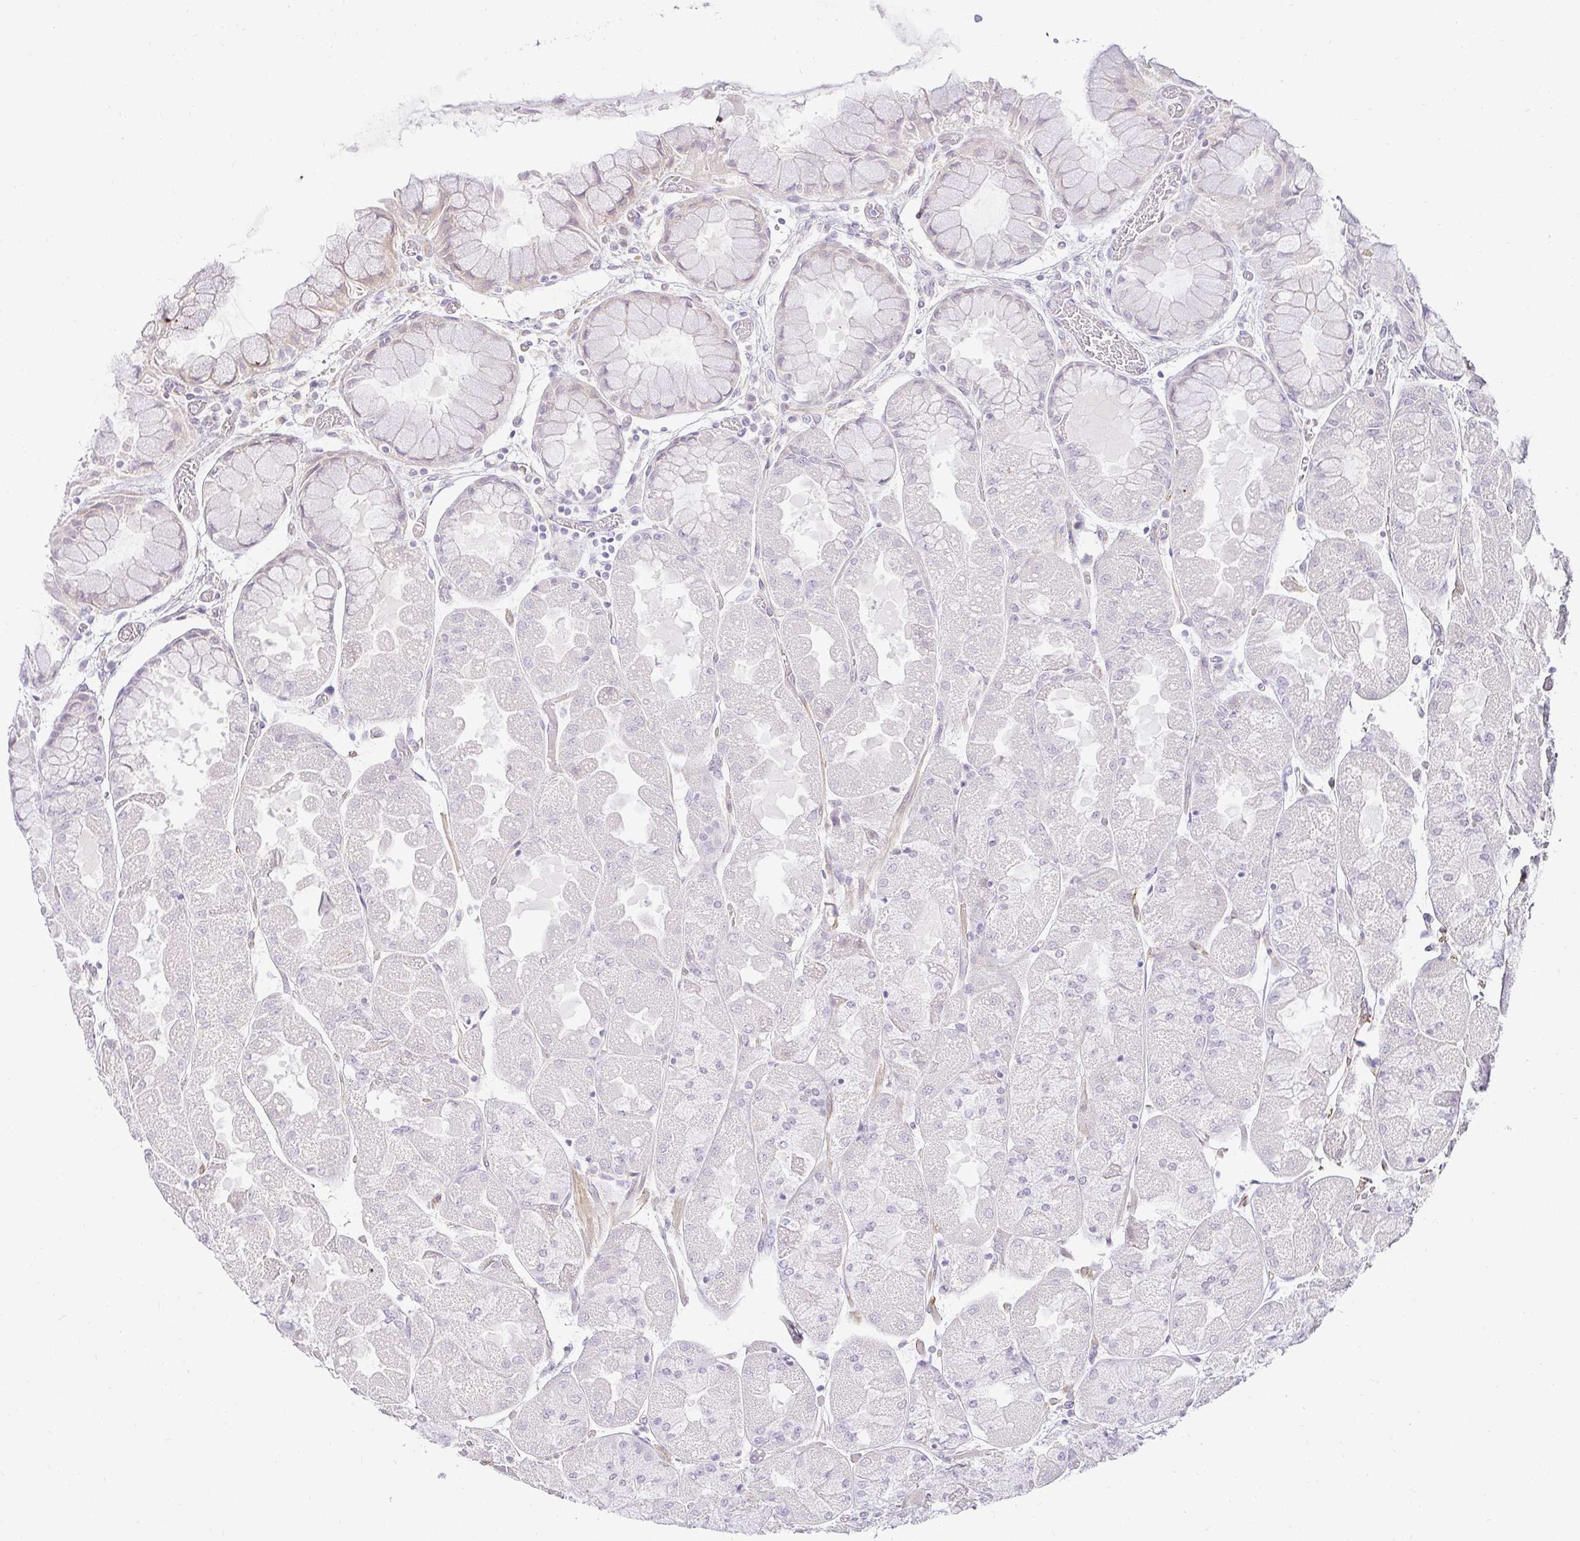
{"staining": {"intensity": "negative", "quantity": "none", "location": "none"}, "tissue": "stomach", "cell_type": "Glandular cells", "image_type": "normal", "snomed": [{"axis": "morphology", "description": "Normal tissue, NOS"}, {"axis": "topography", "description": "Stomach"}], "caption": "Glandular cells are negative for brown protein staining in unremarkable stomach. (DAB (3,3'-diaminobenzidine) IHC with hematoxylin counter stain).", "gene": "ACAN", "patient": {"sex": "female", "age": 61}}